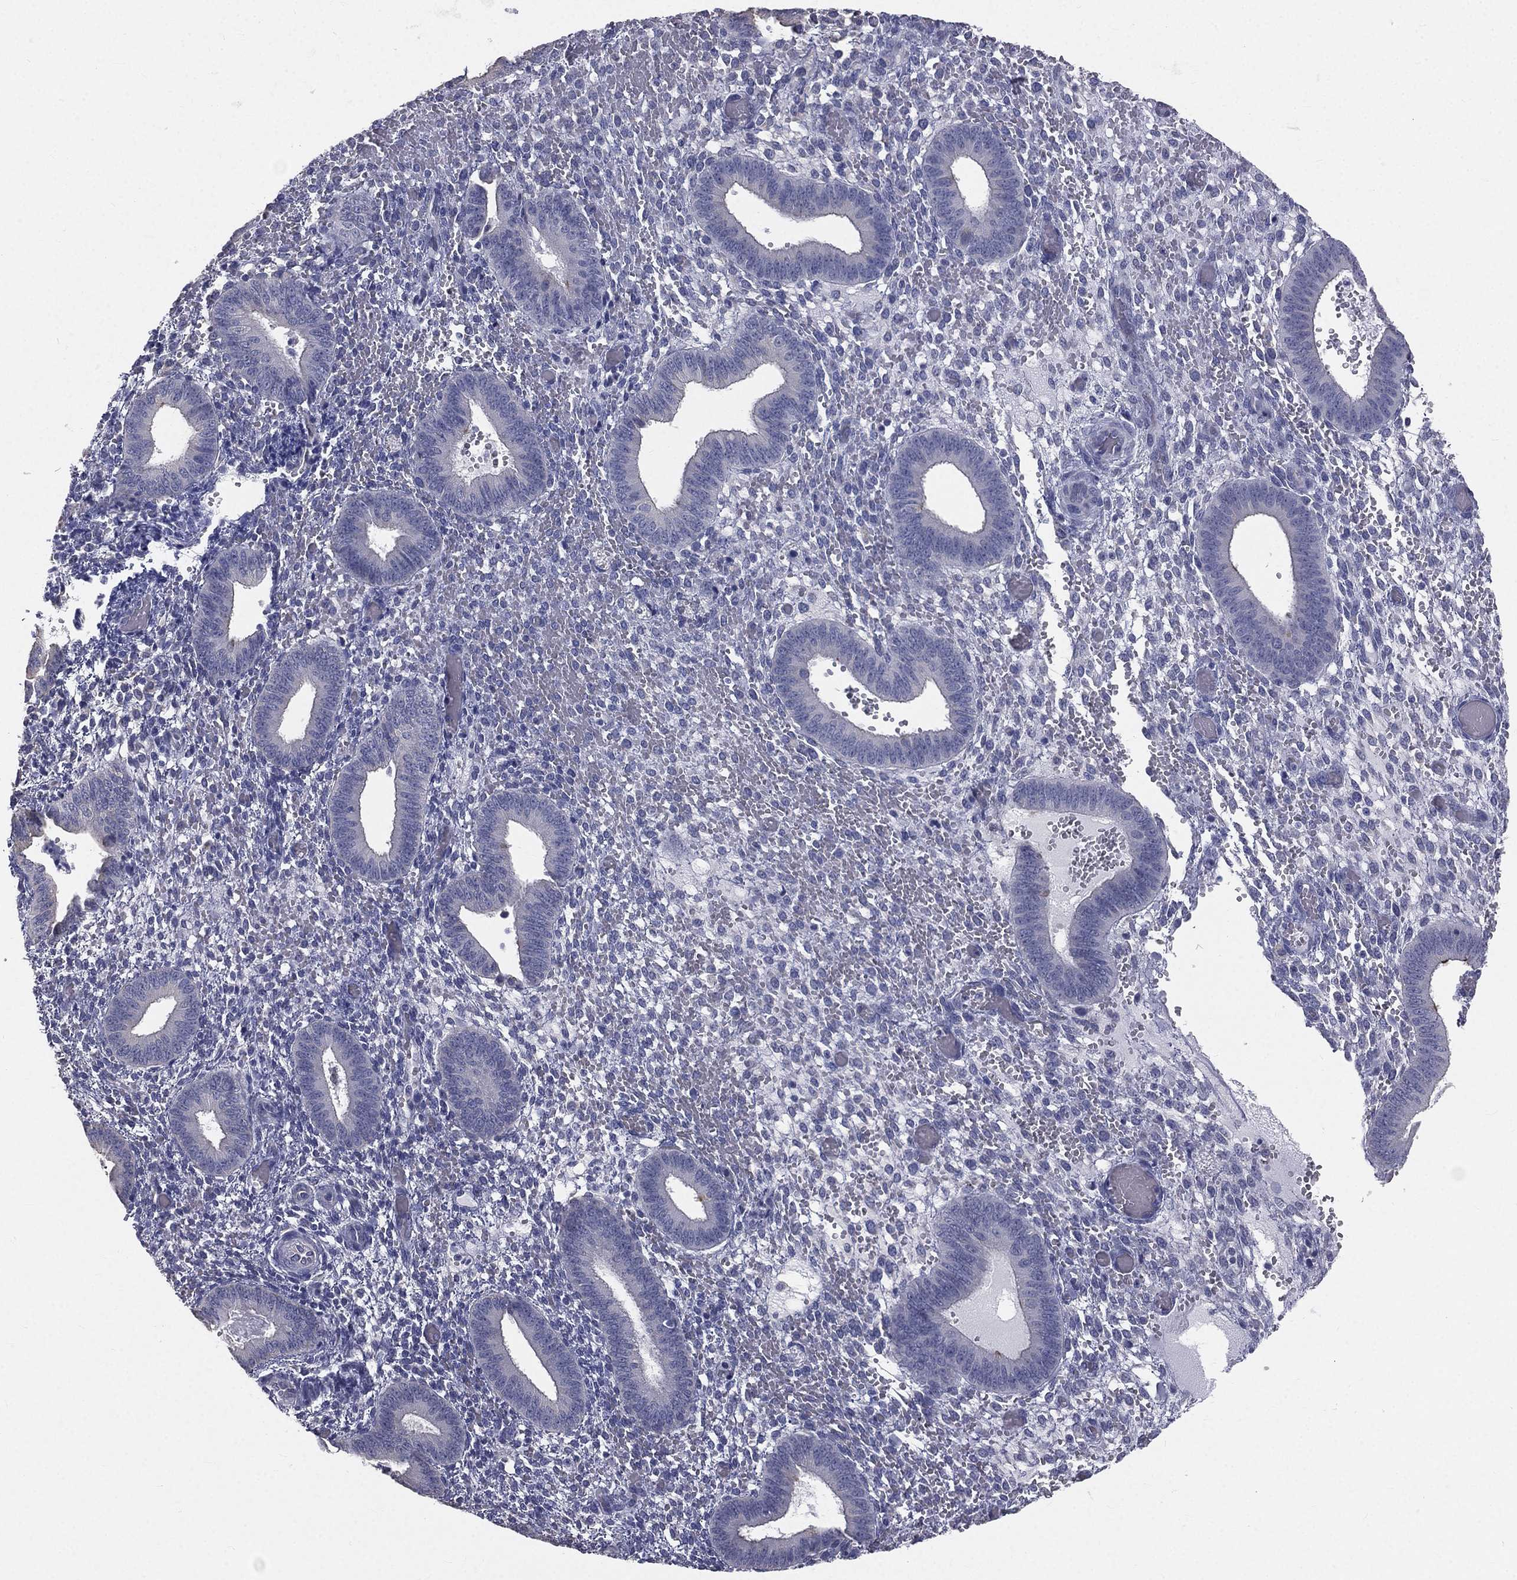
{"staining": {"intensity": "negative", "quantity": "none", "location": "none"}, "tissue": "endometrium", "cell_type": "Cells in endometrial stroma", "image_type": "normal", "snomed": [{"axis": "morphology", "description": "Normal tissue, NOS"}, {"axis": "topography", "description": "Endometrium"}], "caption": "The histopathology image reveals no significant expression in cells in endometrial stroma of endometrium.", "gene": "MUC13", "patient": {"sex": "female", "age": 42}}